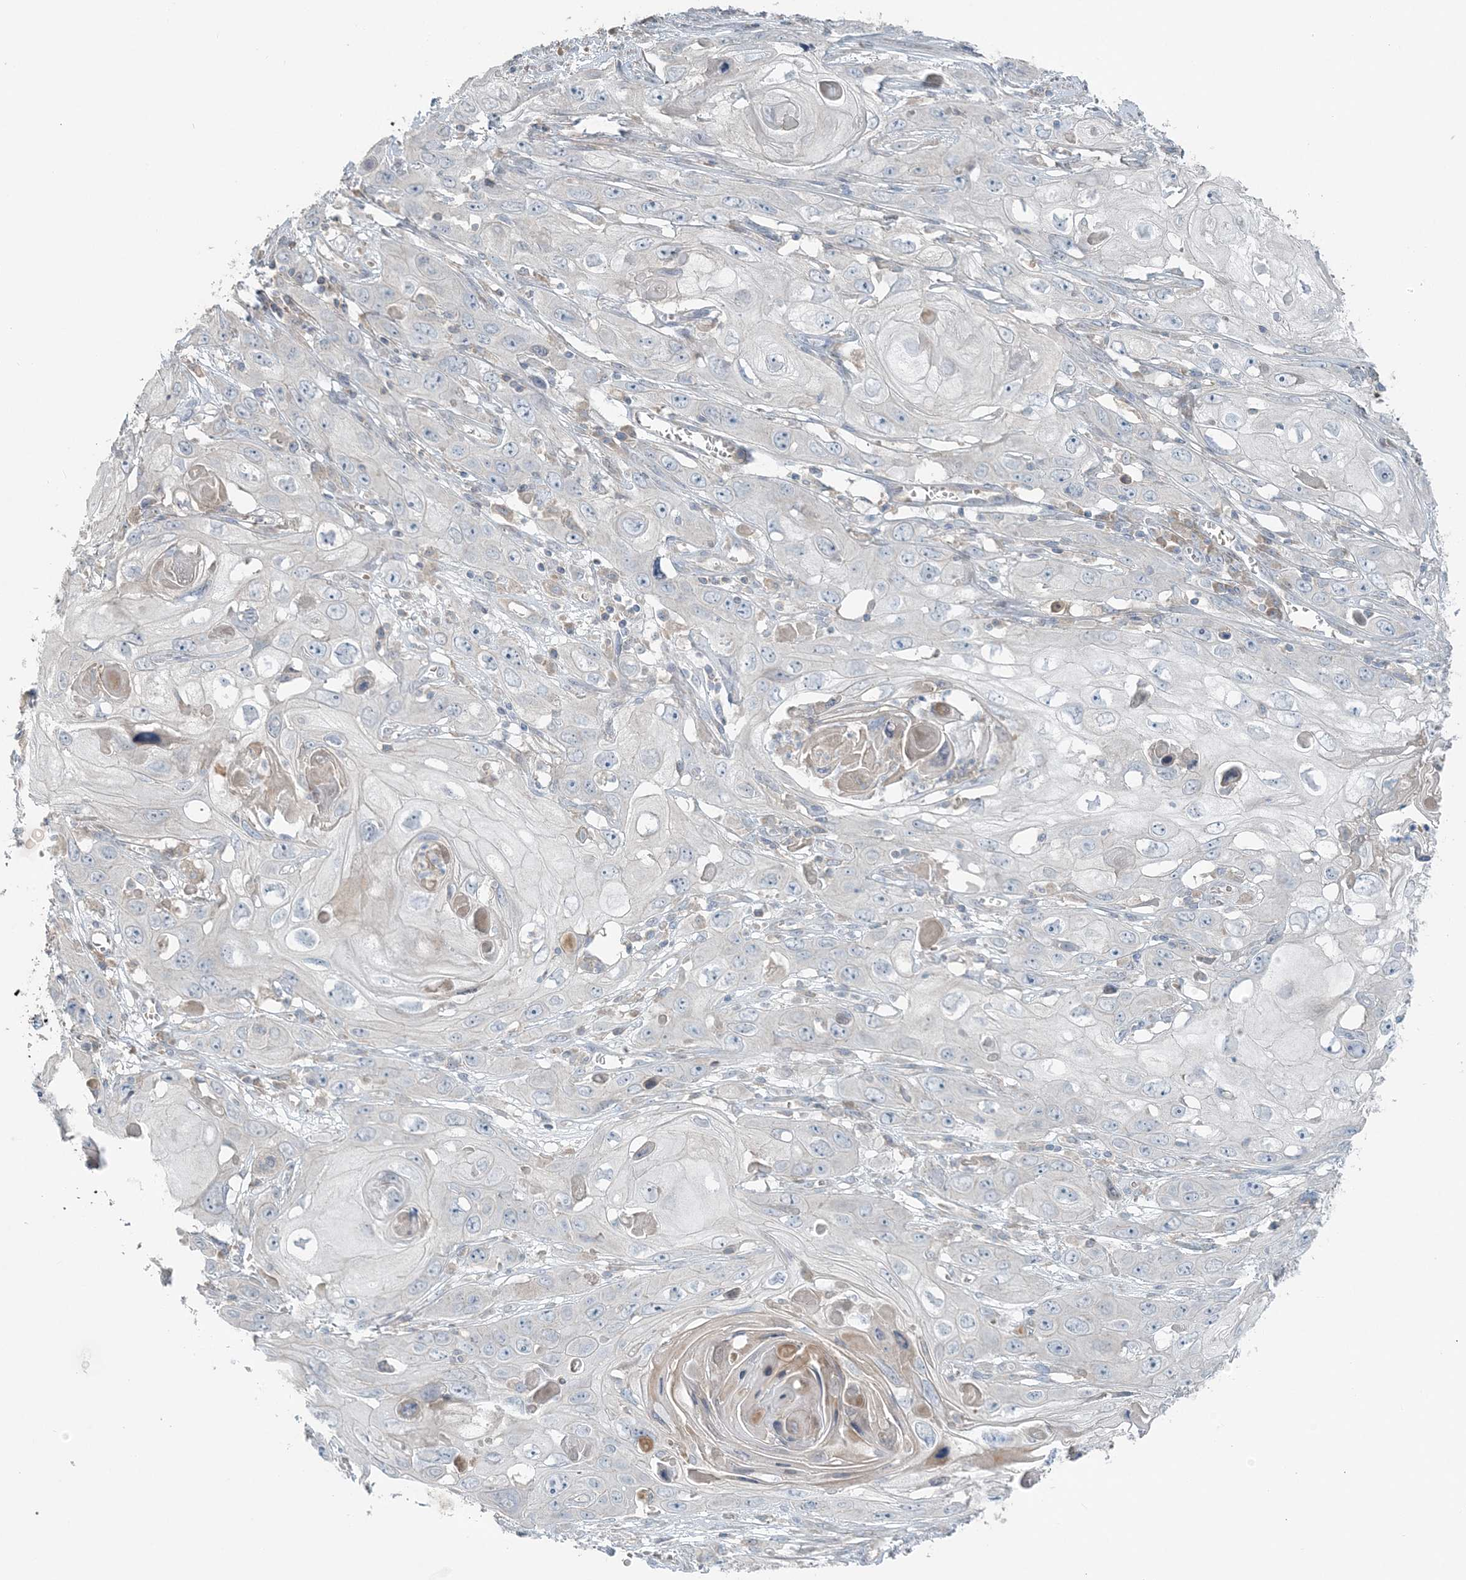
{"staining": {"intensity": "negative", "quantity": "none", "location": "none"}, "tissue": "skin cancer", "cell_type": "Tumor cells", "image_type": "cancer", "snomed": [{"axis": "morphology", "description": "Squamous cell carcinoma, NOS"}, {"axis": "topography", "description": "Skin"}], "caption": "An immunohistochemistry photomicrograph of squamous cell carcinoma (skin) is shown. There is no staining in tumor cells of squamous cell carcinoma (skin).", "gene": "SLC4A10", "patient": {"sex": "male", "age": 55}}